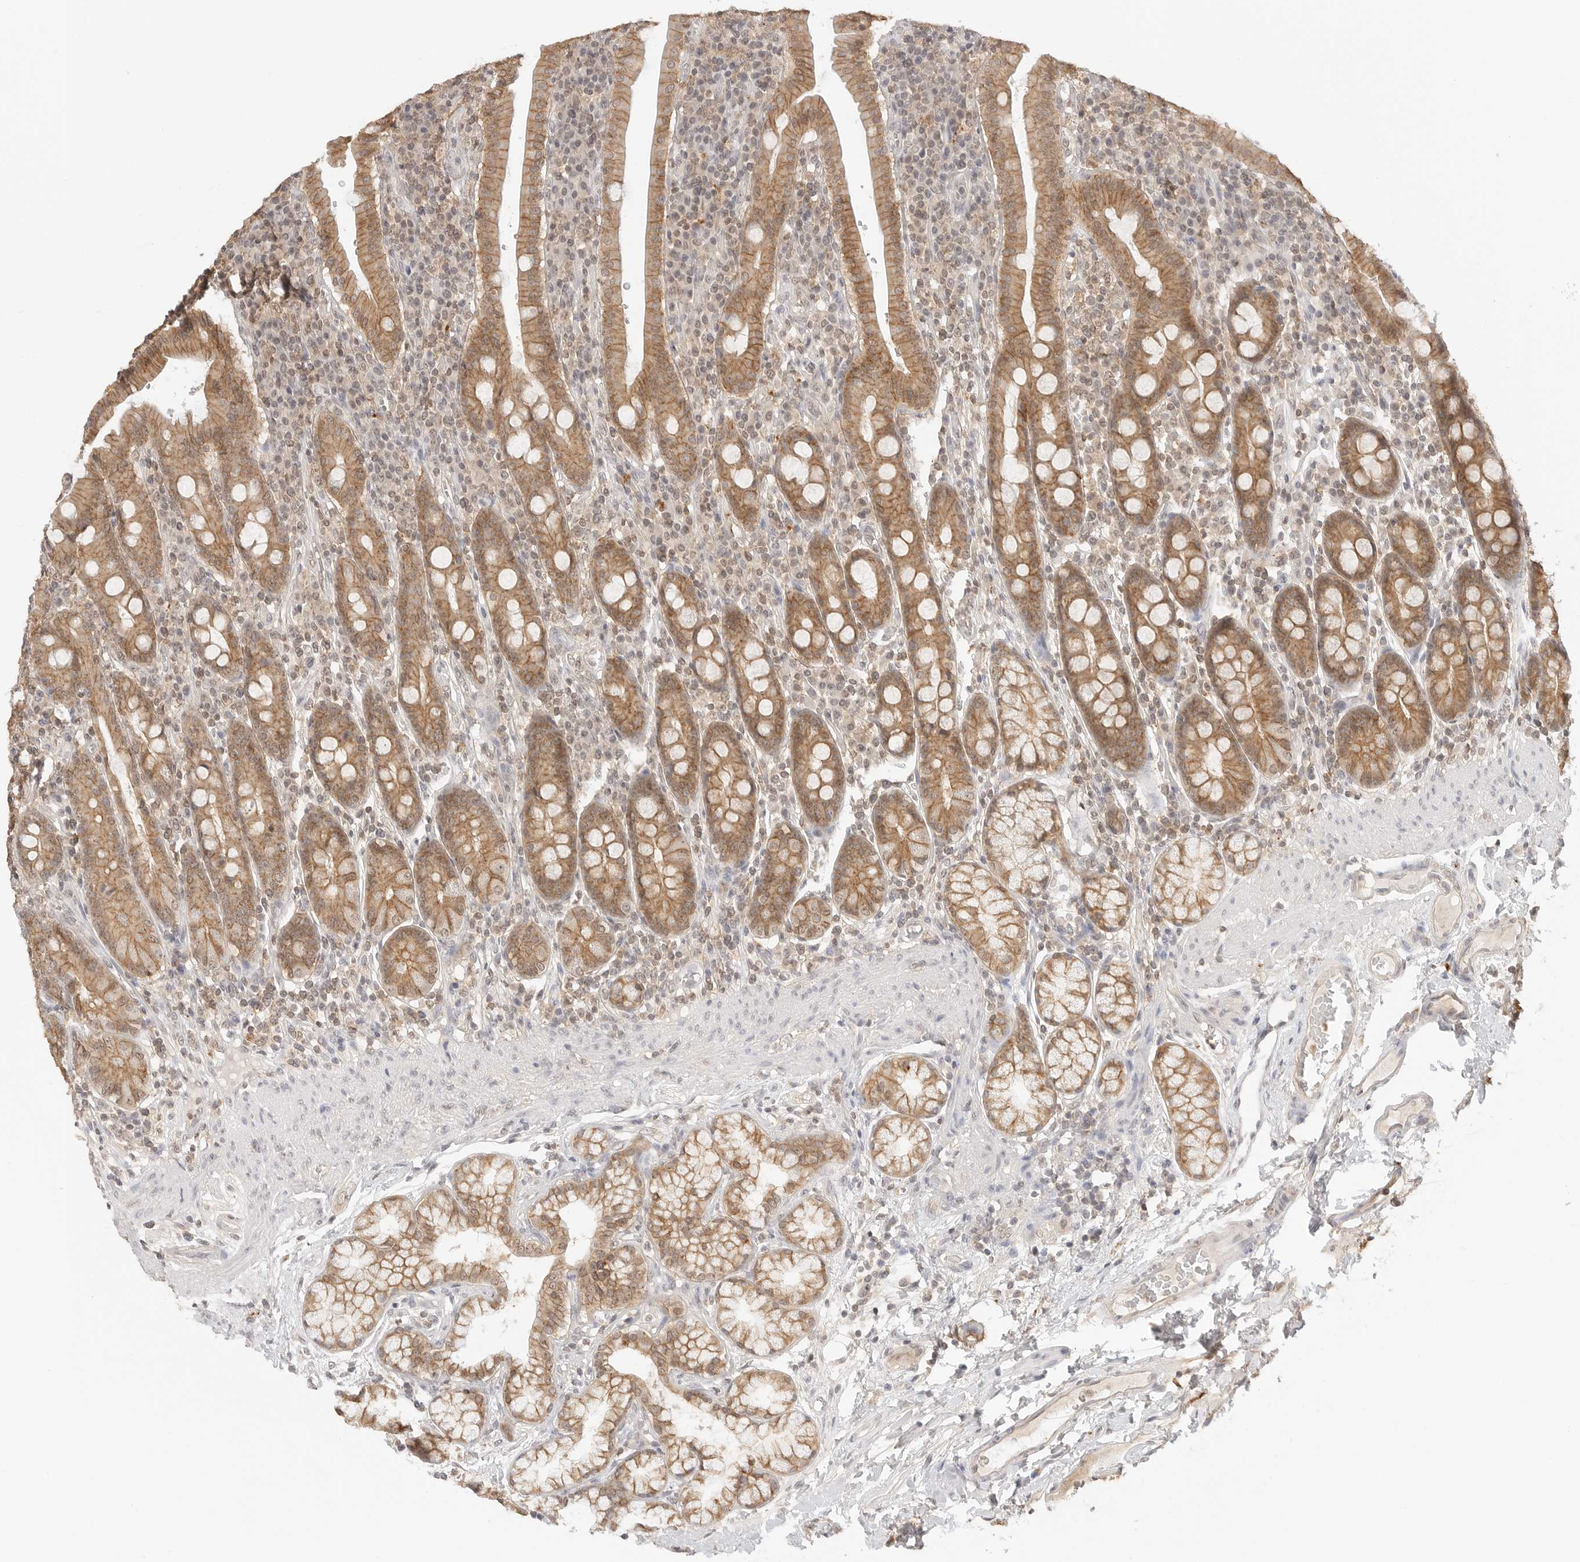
{"staining": {"intensity": "moderate", "quantity": ">75%", "location": "cytoplasmic/membranous"}, "tissue": "duodenum", "cell_type": "Glandular cells", "image_type": "normal", "snomed": [{"axis": "morphology", "description": "Normal tissue, NOS"}, {"axis": "morphology", "description": "Adenocarcinoma, NOS"}, {"axis": "topography", "description": "Pancreas"}, {"axis": "topography", "description": "Duodenum"}], "caption": "Immunohistochemistry of normal human duodenum displays medium levels of moderate cytoplasmic/membranous positivity in about >75% of glandular cells.", "gene": "EPHA1", "patient": {"sex": "male", "age": 50}}